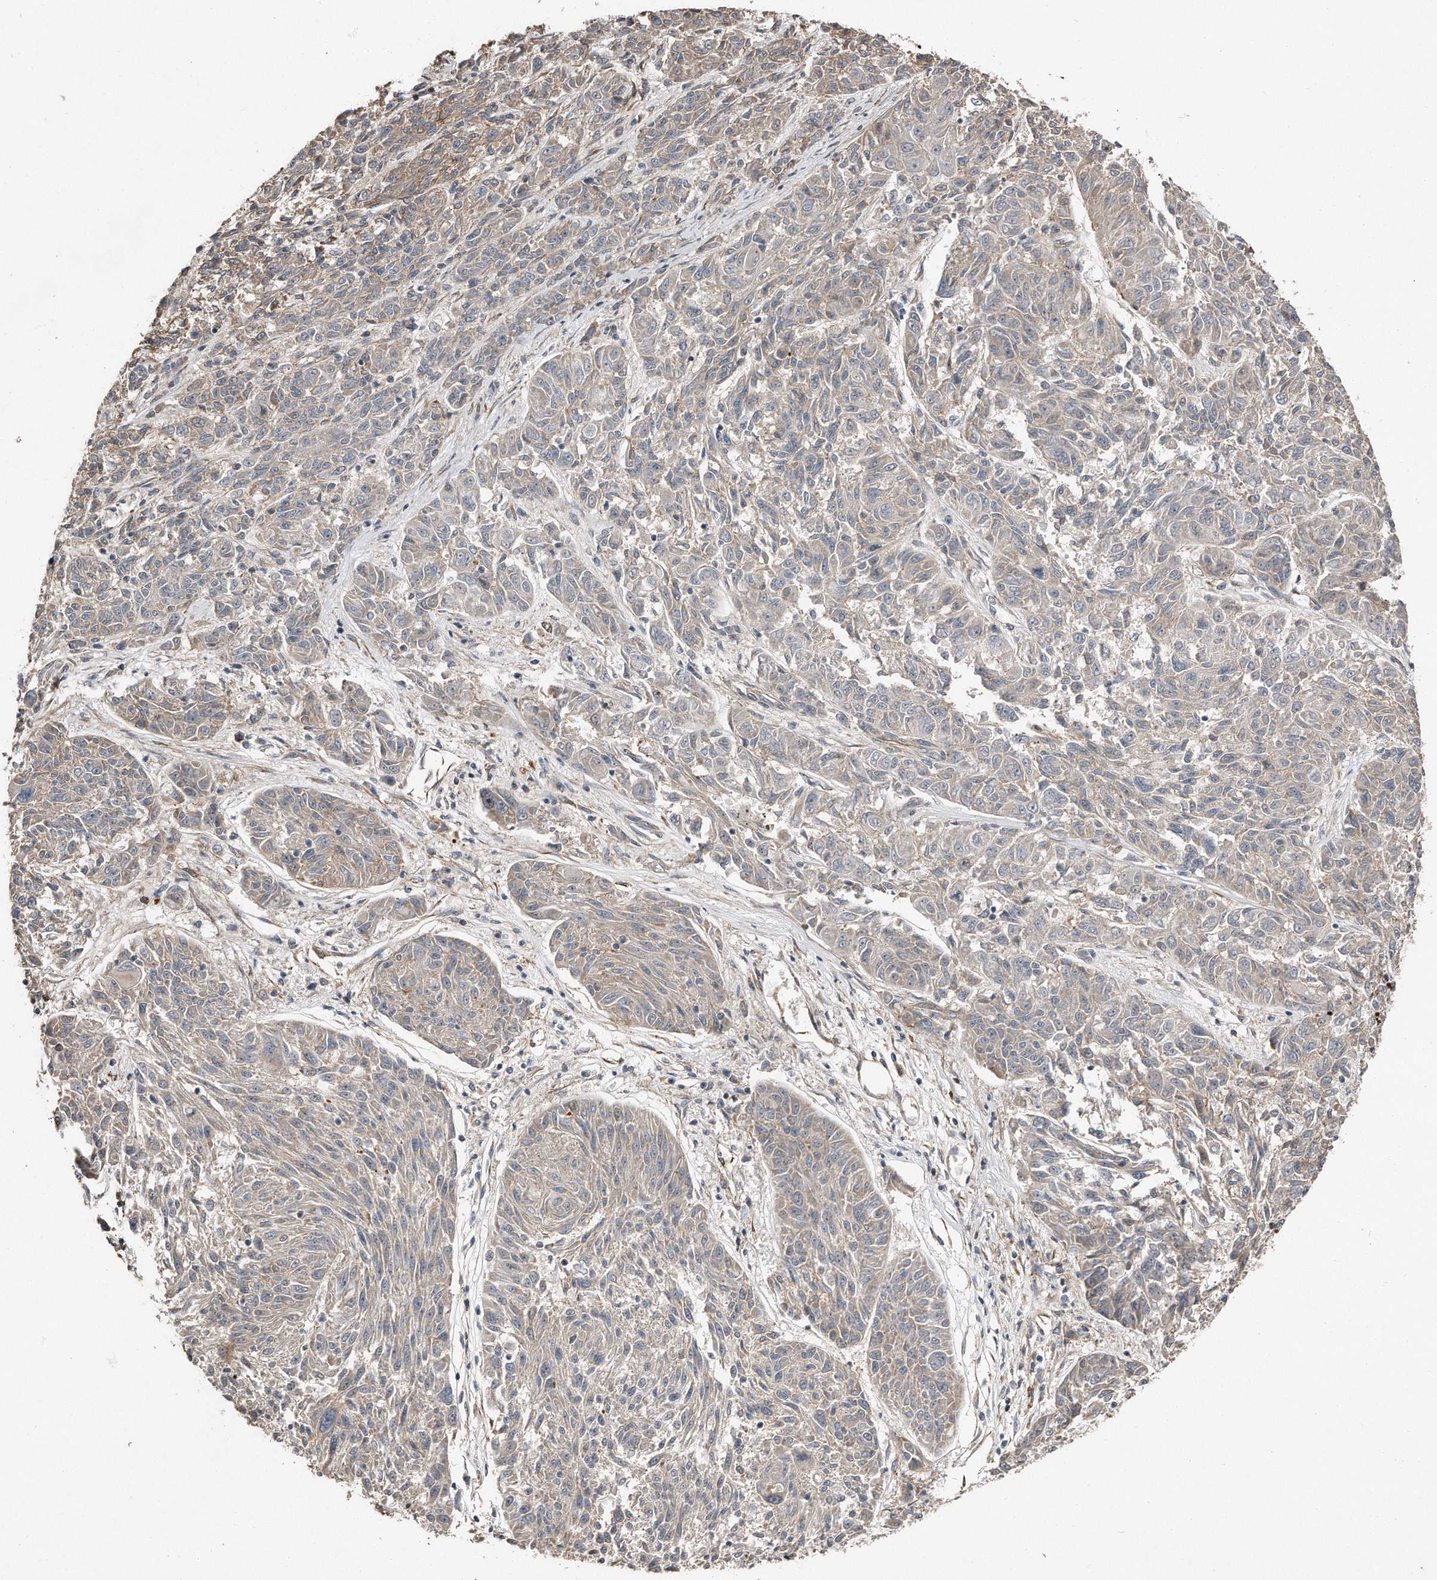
{"staining": {"intensity": "weak", "quantity": "25%-75%", "location": "cytoplasmic/membranous"}, "tissue": "melanoma", "cell_type": "Tumor cells", "image_type": "cancer", "snomed": [{"axis": "morphology", "description": "Malignant melanoma, NOS"}, {"axis": "topography", "description": "Skin"}], "caption": "Protein staining demonstrates weak cytoplasmic/membranous expression in about 25%-75% of tumor cells in malignant melanoma.", "gene": "SNAP47", "patient": {"sex": "male", "age": 53}}